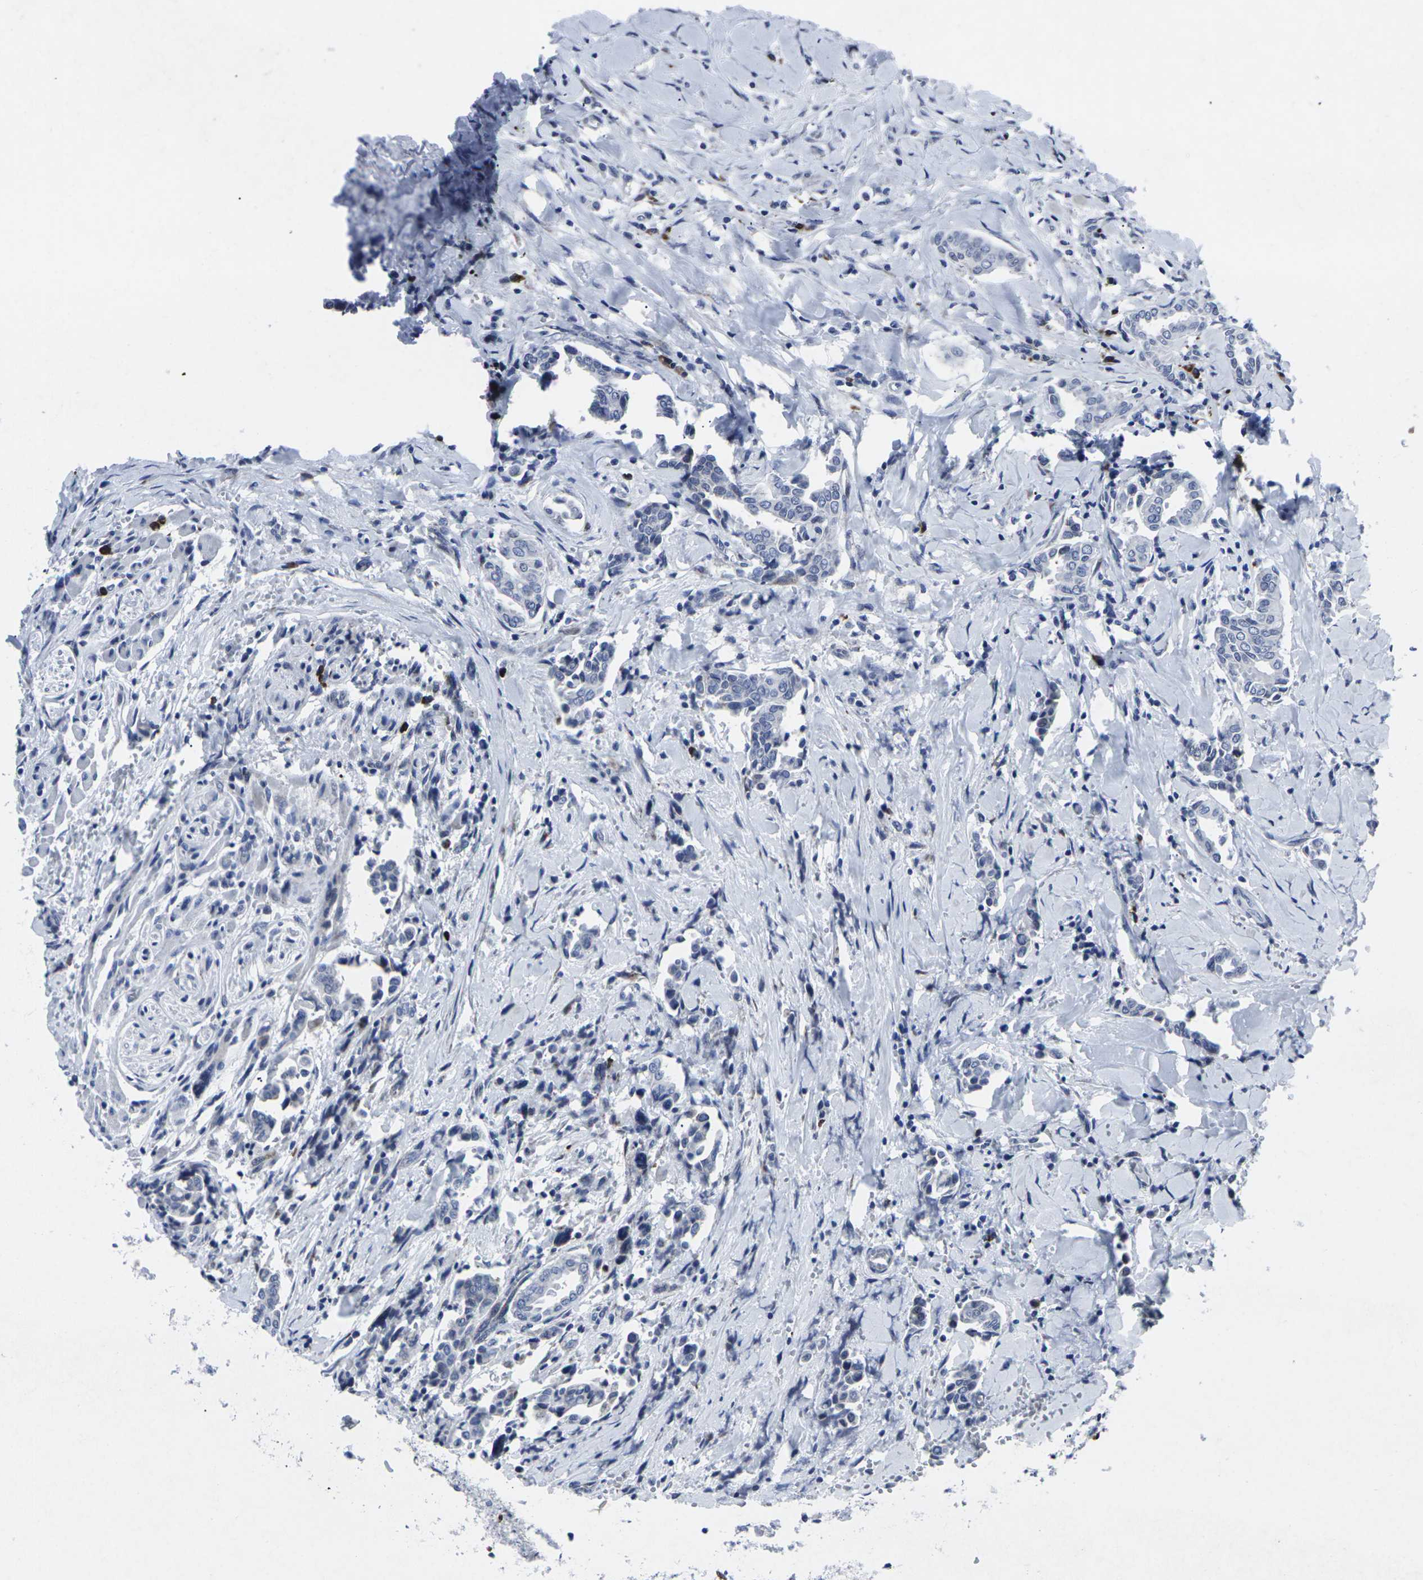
{"staining": {"intensity": "negative", "quantity": "none", "location": "none"}, "tissue": "head and neck cancer", "cell_type": "Tumor cells", "image_type": "cancer", "snomed": [{"axis": "morphology", "description": "Adenocarcinoma, NOS"}, {"axis": "topography", "description": "Salivary gland"}, {"axis": "topography", "description": "Head-Neck"}], "caption": "Tumor cells show no significant positivity in head and neck cancer.", "gene": "RPN1", "patient": {"sex": "female", "age": 59}}